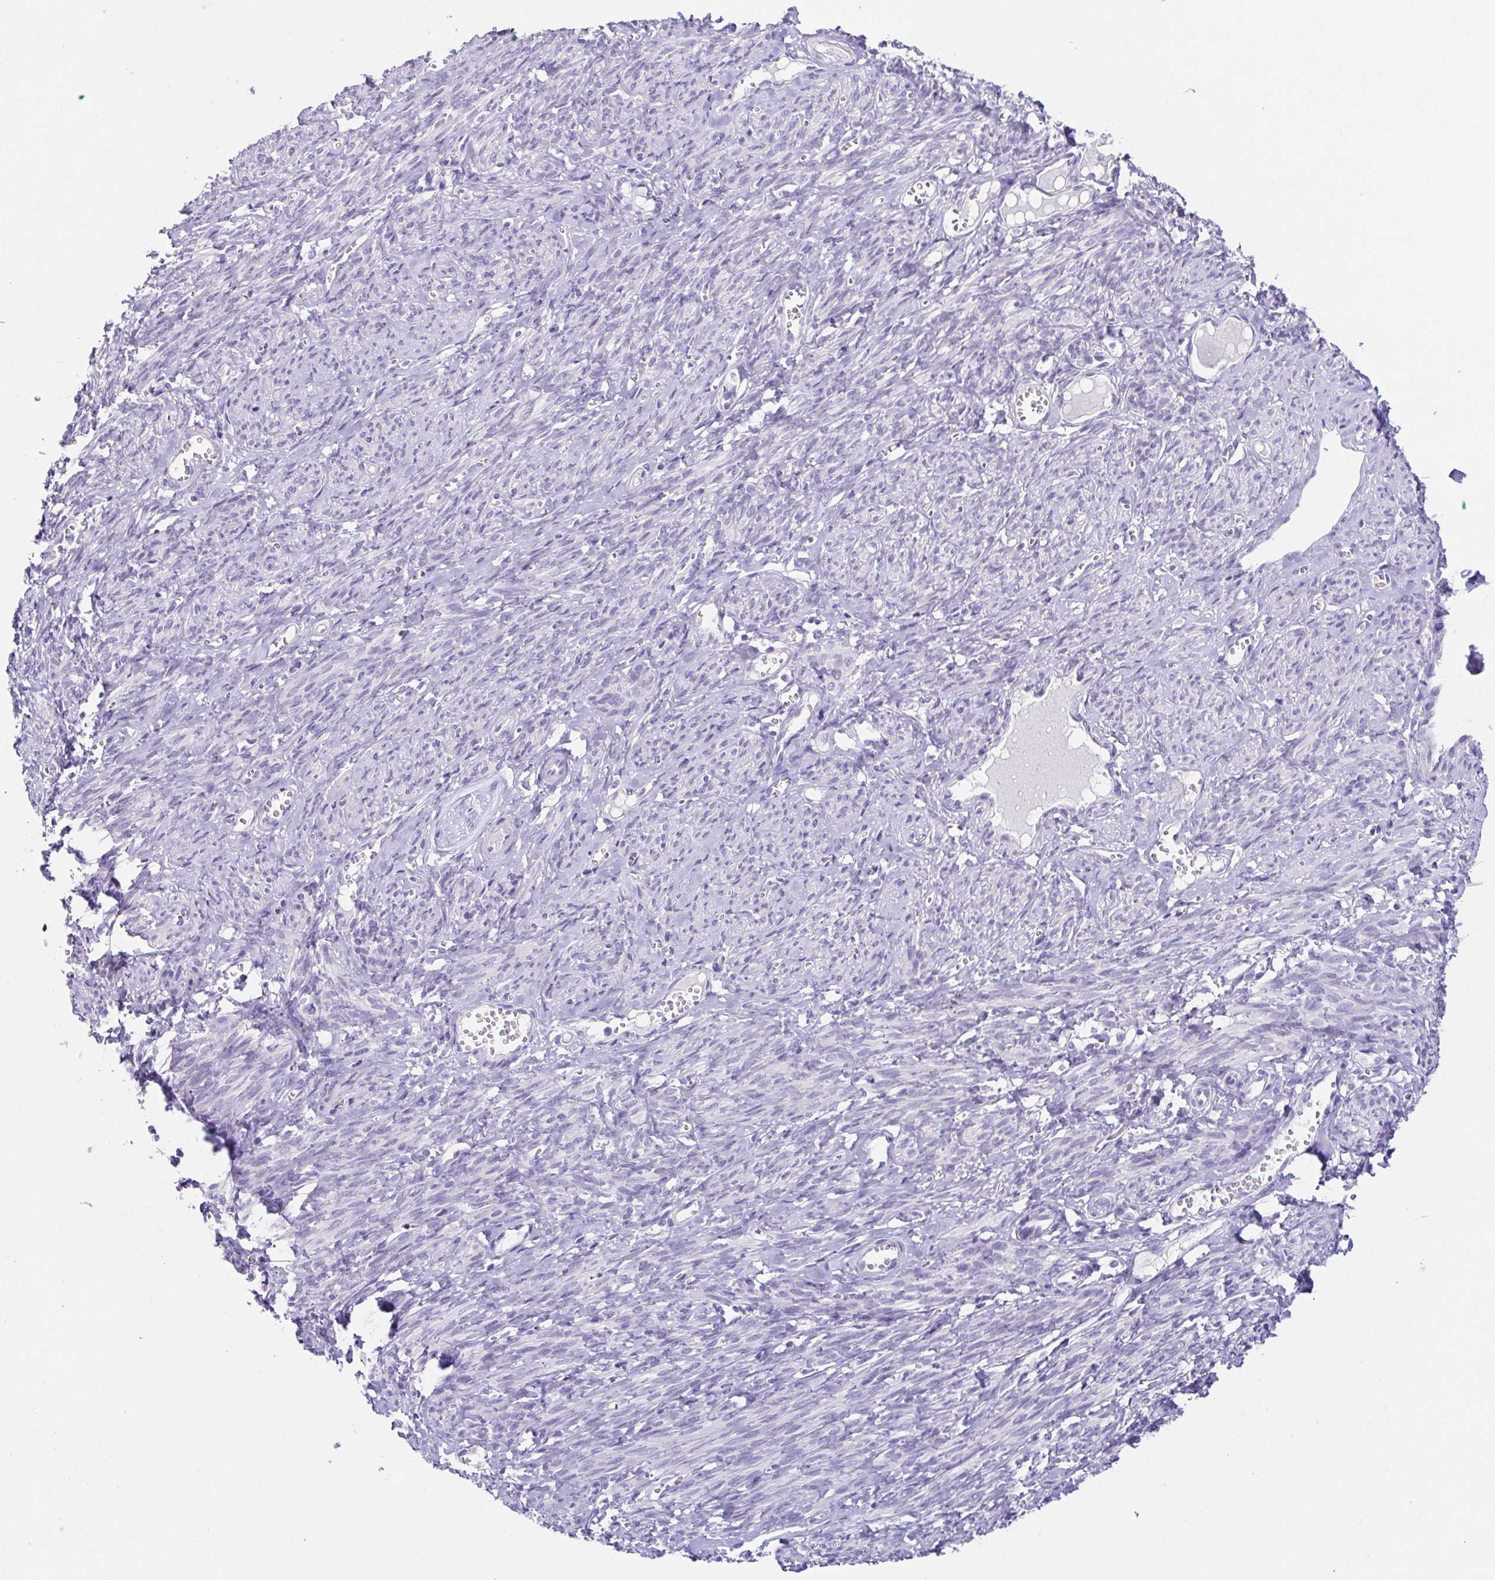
{"staining": {"intensity": "negative", "quantity": "none", "location": "none"}, "tissue": "smooth muscle", "cell_type": "Smooth muscle cells", "image_type": "normal", "snomed": [{"axis": "morphology", "description": "Normal tissue, NOS"}, {"axis": "topography", "description": "Smooth muscle"}], "caption": "Immunohistochemistry (IHC) histopathology image of unremarkable smooth muscle stained for a protein (brown), which displays no staining in smooth muscle cells. Brightfield microscopy of immunohistochemistry stained with DAB (brown) and hematoxylin (blue), captured at high magnification.", "gene": "RDH11", "patient": {"sex": "female", "age": 65}}